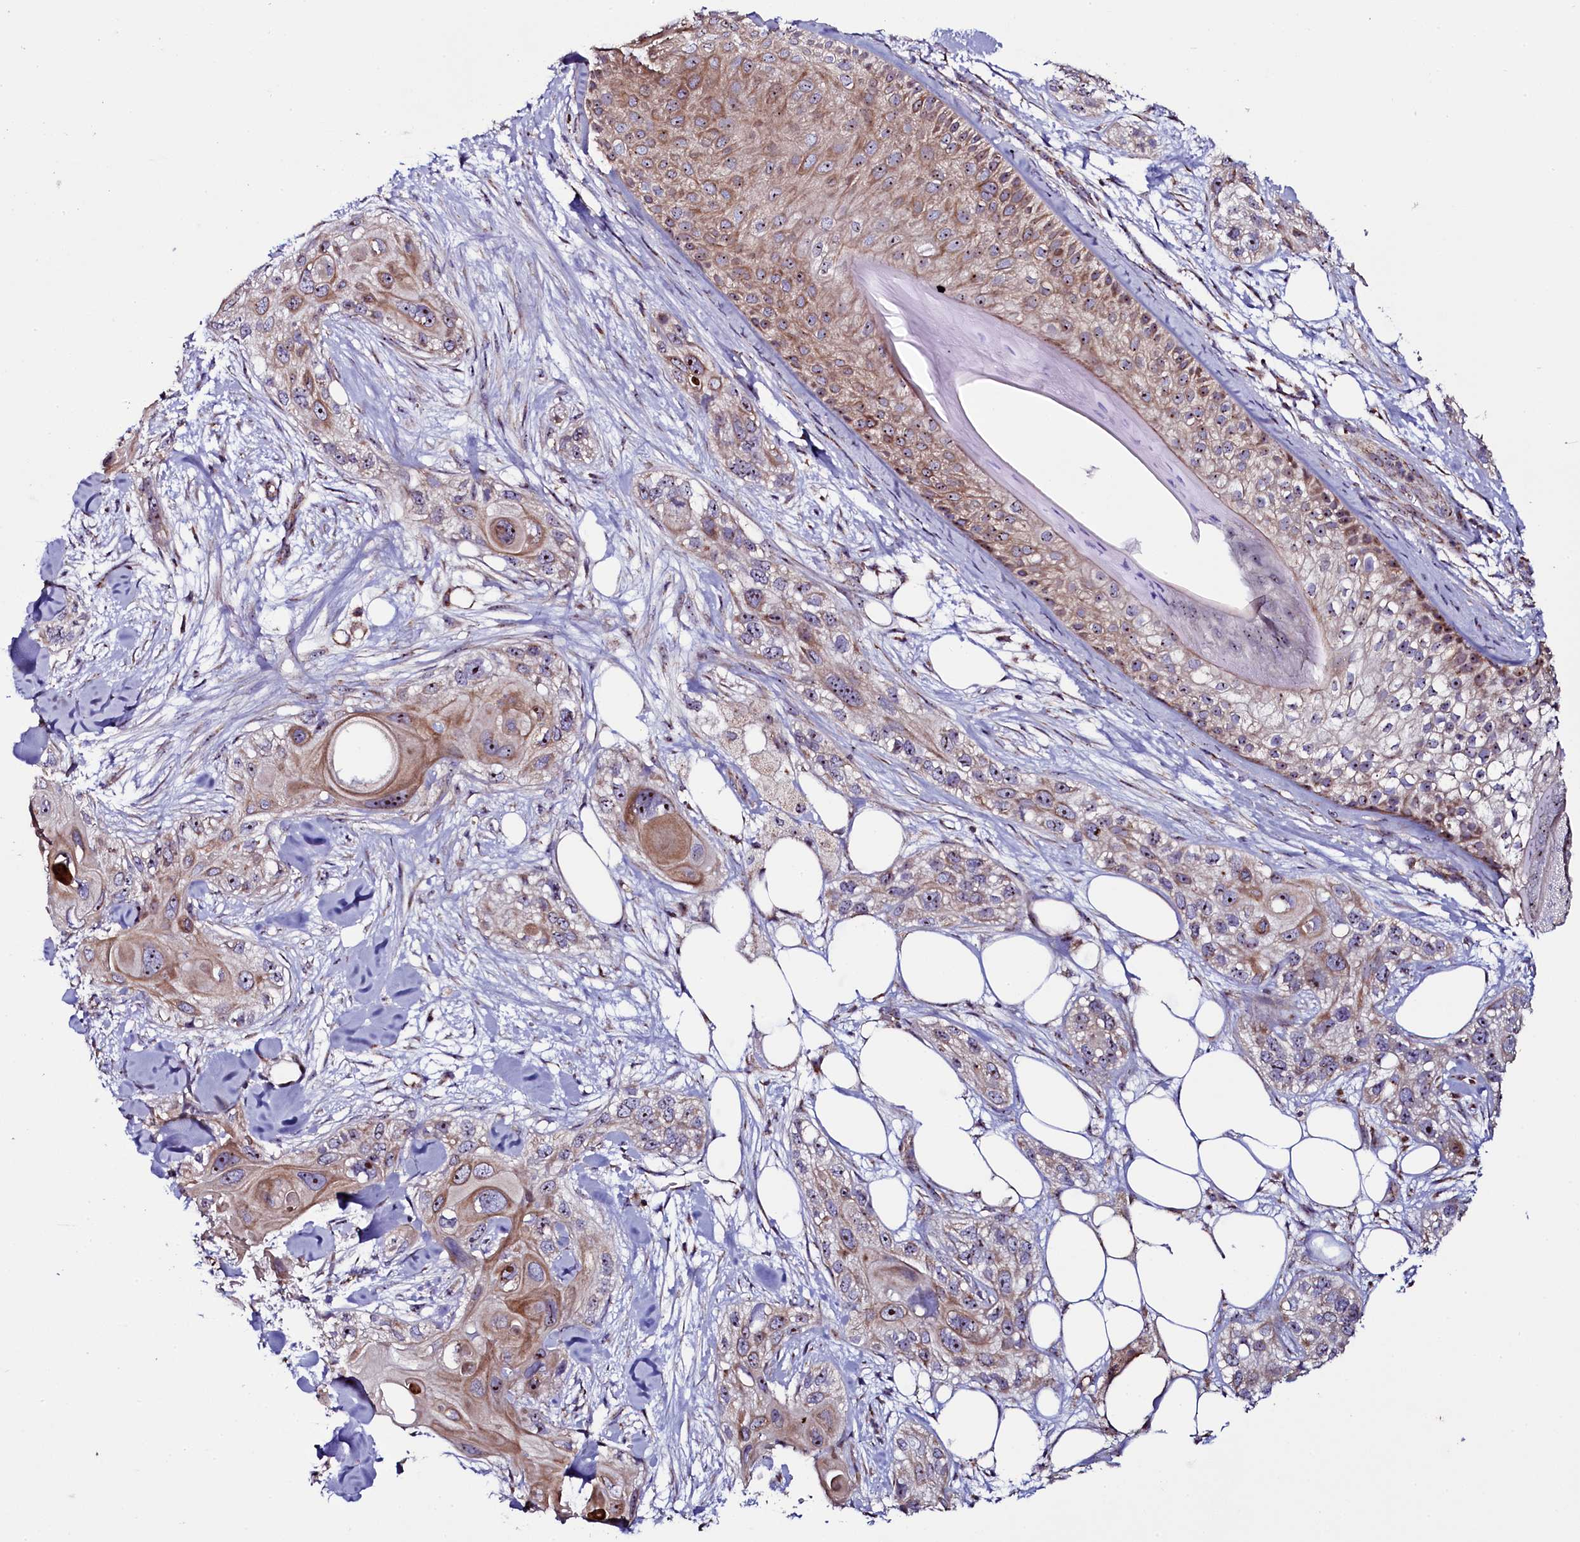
{"staining": {"intensity": "moderate", "quantity": ">75%", "location": "cytoplasmic/membranous"}, "tissue": "skin cancer", "cell_type": "Tumor cells", "image_type": "cancer", "snomed": [{"axis": "morphology", "description": "Normal tissue, NOS"}, {"axis": "morphology", "description": "Squamous cell carcinoma, NOS"}, {"axis": "topography", "description": "Skin"}], "caption": "A high-resolution histopathology image shows immunohistochemistry (IHC) staining of skin cancer, which reveals moderate cytoplasmic/membranous staining in about >75% of tumor cells. Using DAB (3,3'-diaminobenzidine) (brown) and hematoxylin (blue) stains, captured at high magnification using brightfield microscopy.", "gene": "NAA80", "patient": {"sex": "male", "age": 72}}